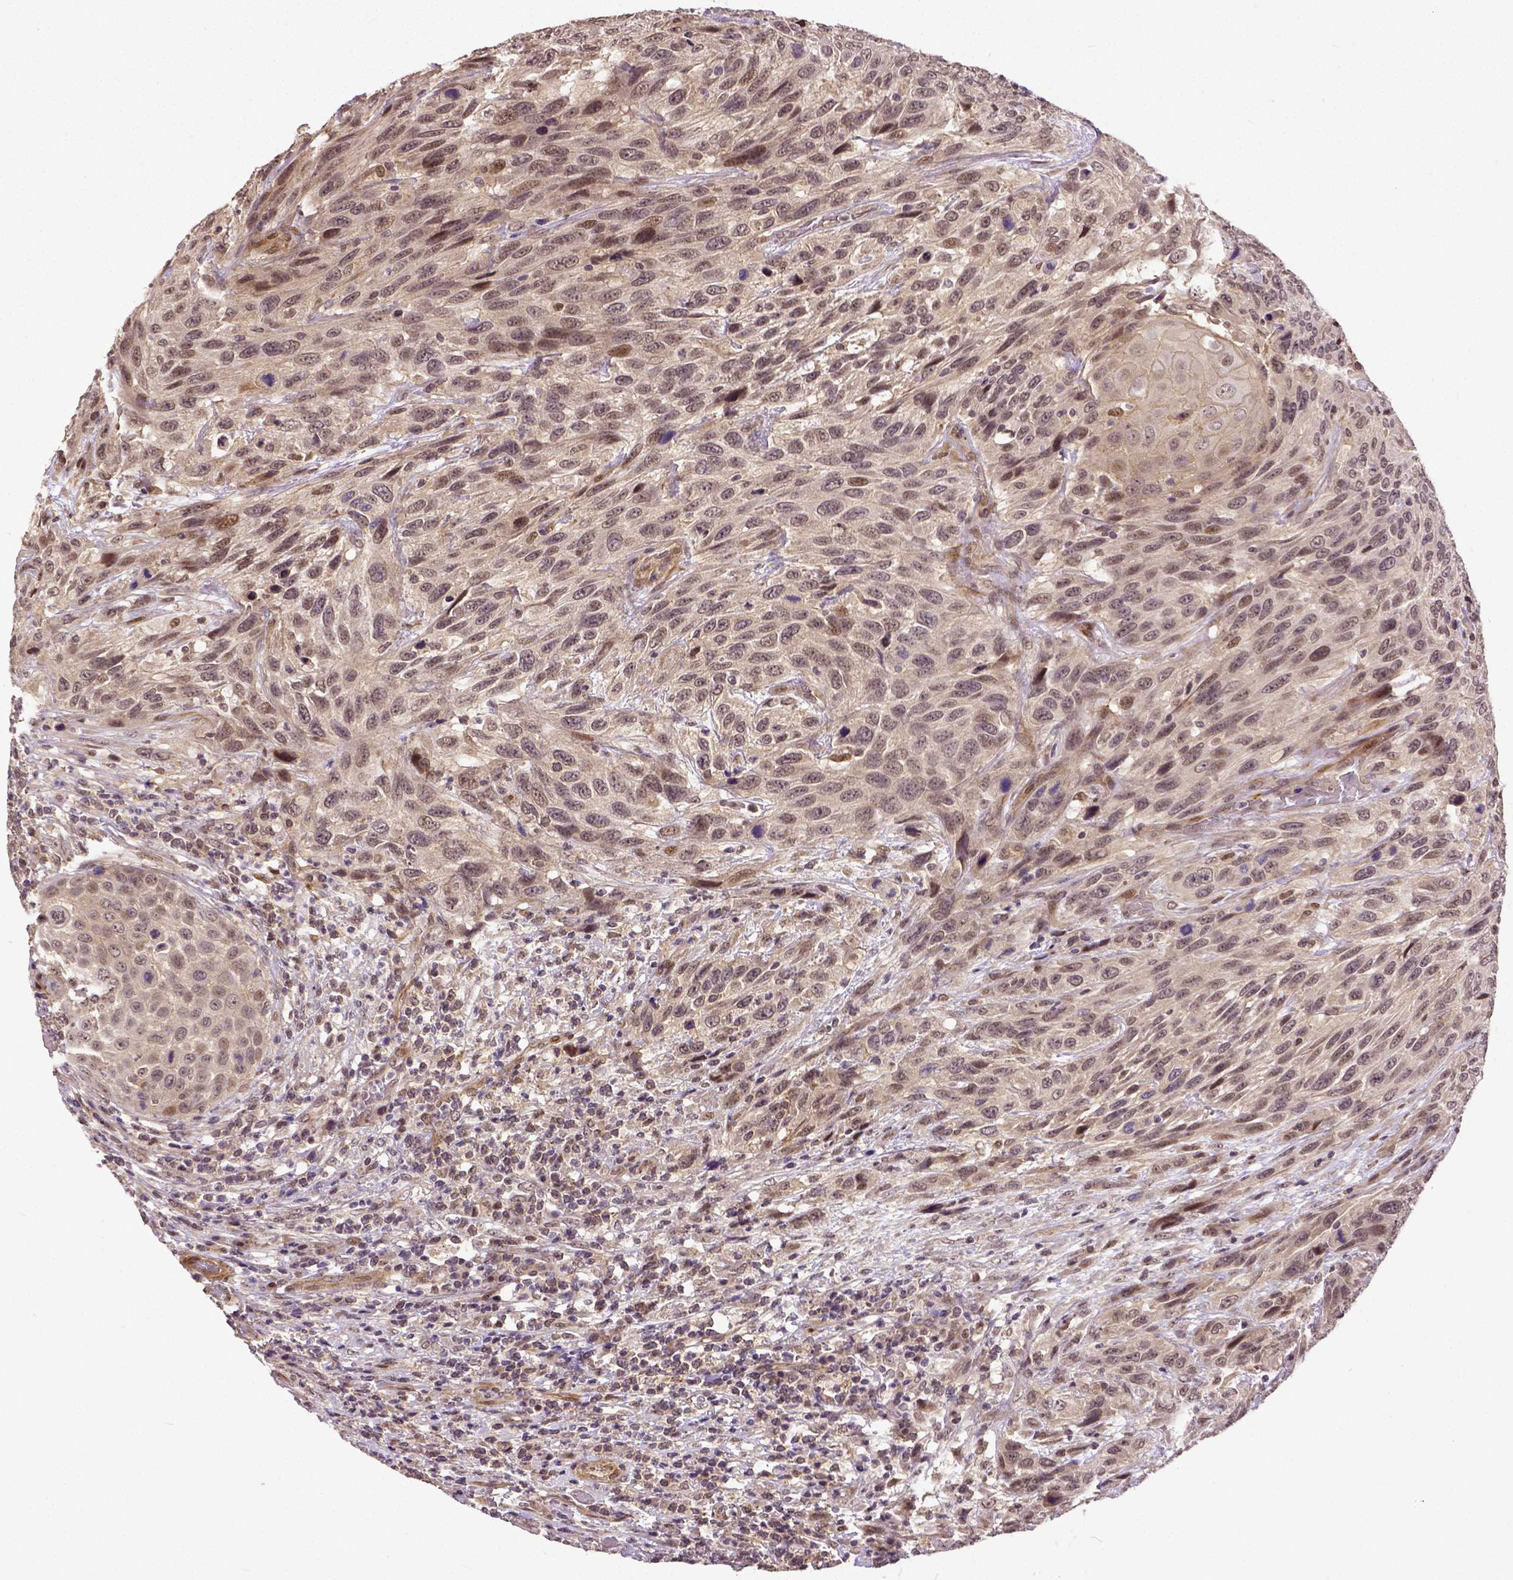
{"staining": {"intensity": "weak", "quantity": "25%-75%", "location": "cytoplasmic/membranous,nuclear"}, "tissue": "urothelial cancer", "cell_type": "Tumor cells", "image_type": "cancer", "snomed": [{"axis": "morphology", "description": "Urothelial carcinoma, High grade"}, {"axis": "topography", "description": "Urinary bladder"}], "caption": "Immunohistochemical staining of urothelial cancer displays low levels of weak cytoplasmic/membranous and nuclear protein positivity in about 25%-75% of tumor cells.", "gene": "DICER1", "patient": {"sex": "female", "age": 70}}